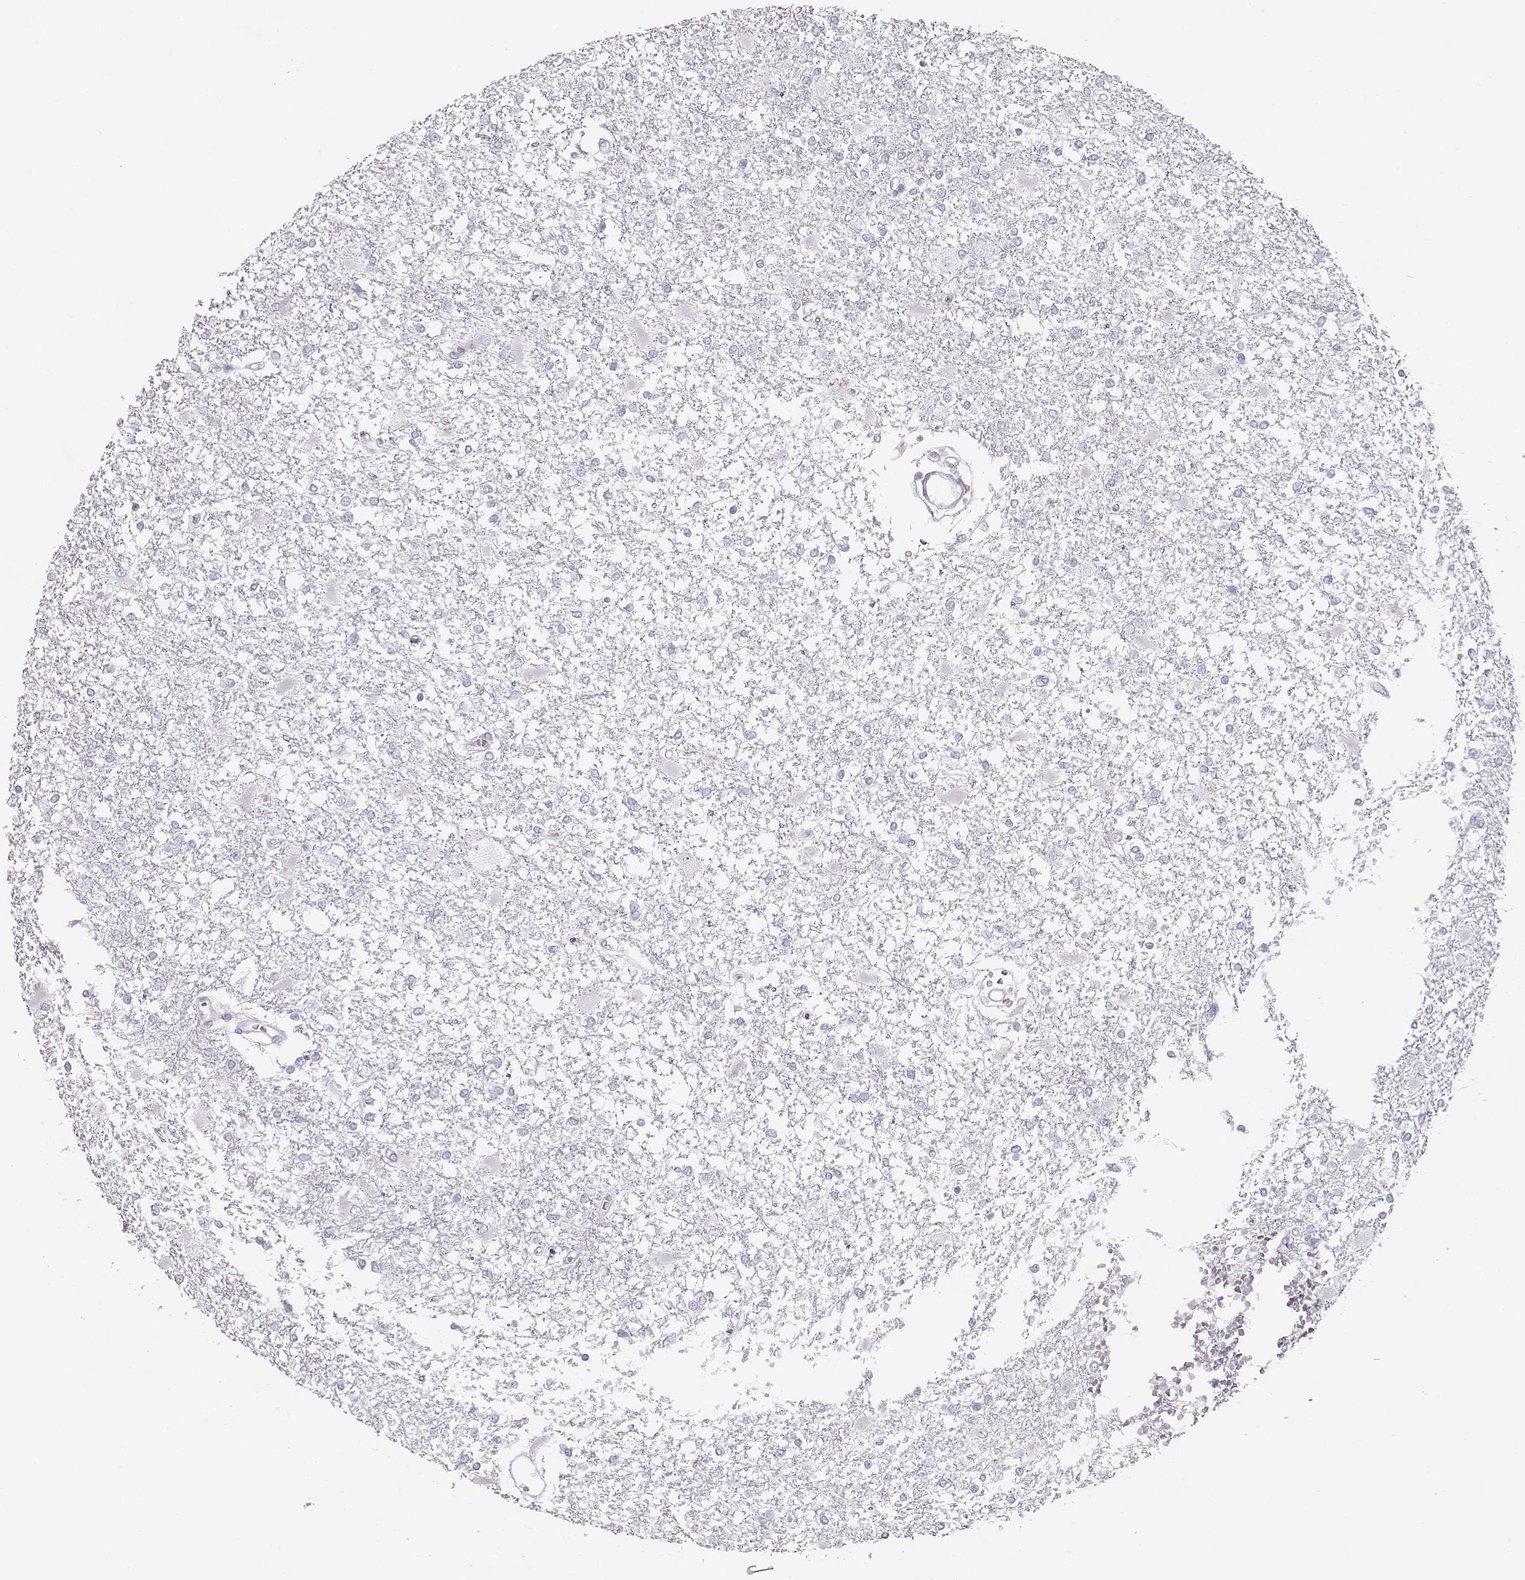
{"staining": {"intensity": "negative", "quantity": "none", "location": "none"}, "tissue": "glioma", "cell_type": "Tumor cells", "image_type": "cancer", "snomed": [{"axis": "morphology", "description": "Glioma, malignant, High grade"}, {"axis": "topography", "description": "Cerebral cortex"}], "caption": "Immunohistochemical staining of human glioma exhibits no significant staining in tumor cells.", "gene": "MIP", "patient": {"sex": "male", "age": 79}}